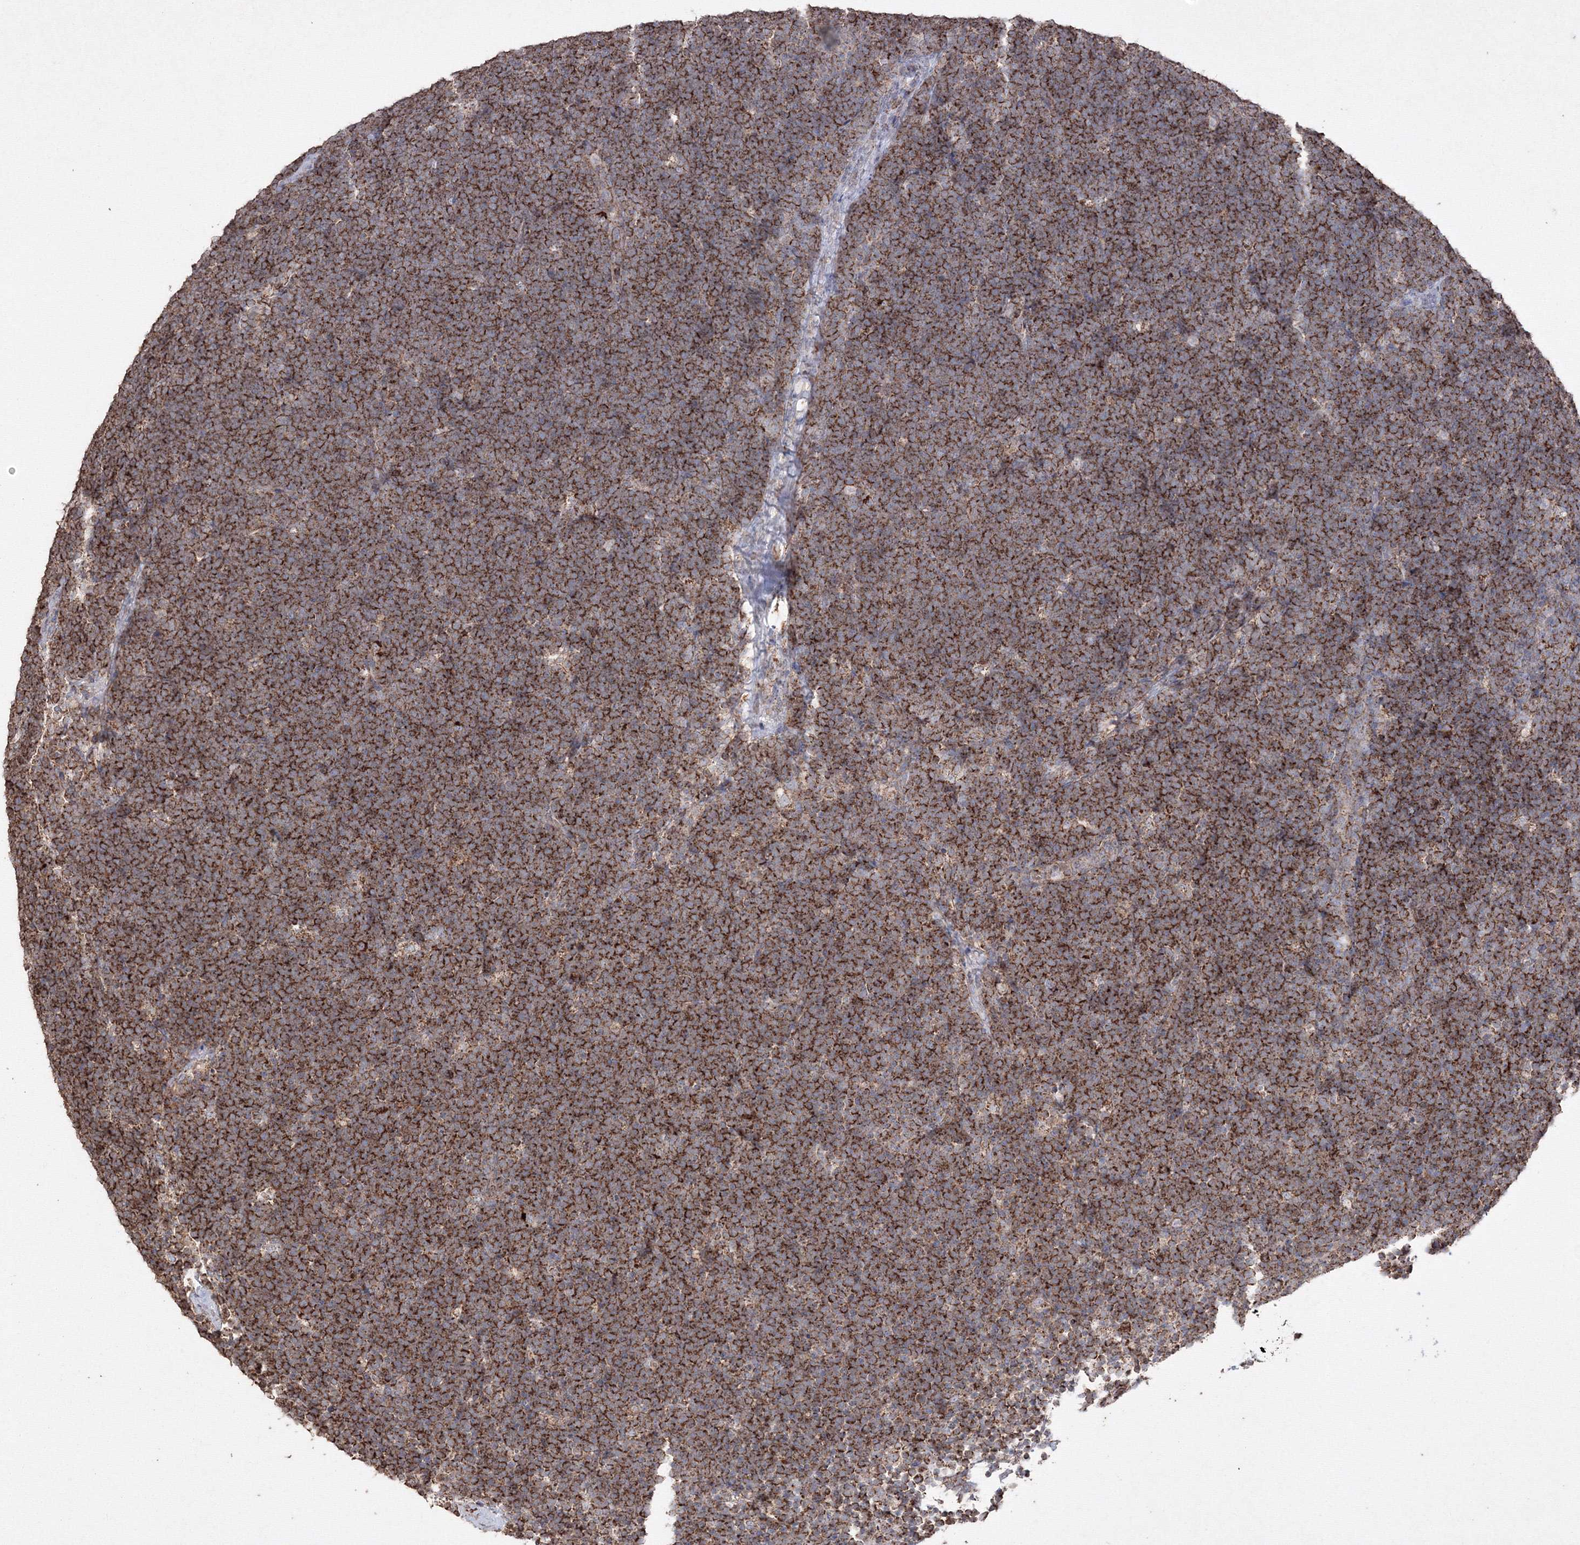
{"staining": {"intensity": "strong", "quantity": ">75%", "location": "cytoplasmic/membranous"}, "tissue": "lymphoma", "cell_type": "Tumor cells", "image_type": "cancer", "snomed": [{"axis": "morphology", "description": "Malignant lymphoma, non-Hodgkin's type, High grade"}, {"axis": "topography", "description": "Lymph node"}], "caption": "Protein positivity by IHC shows strong cytoplasmic/membranous staining in about >75% of tumor cells in lymphoma.", "gene": "GRSF1", "patient": {"sex": "male", "age": 13}}